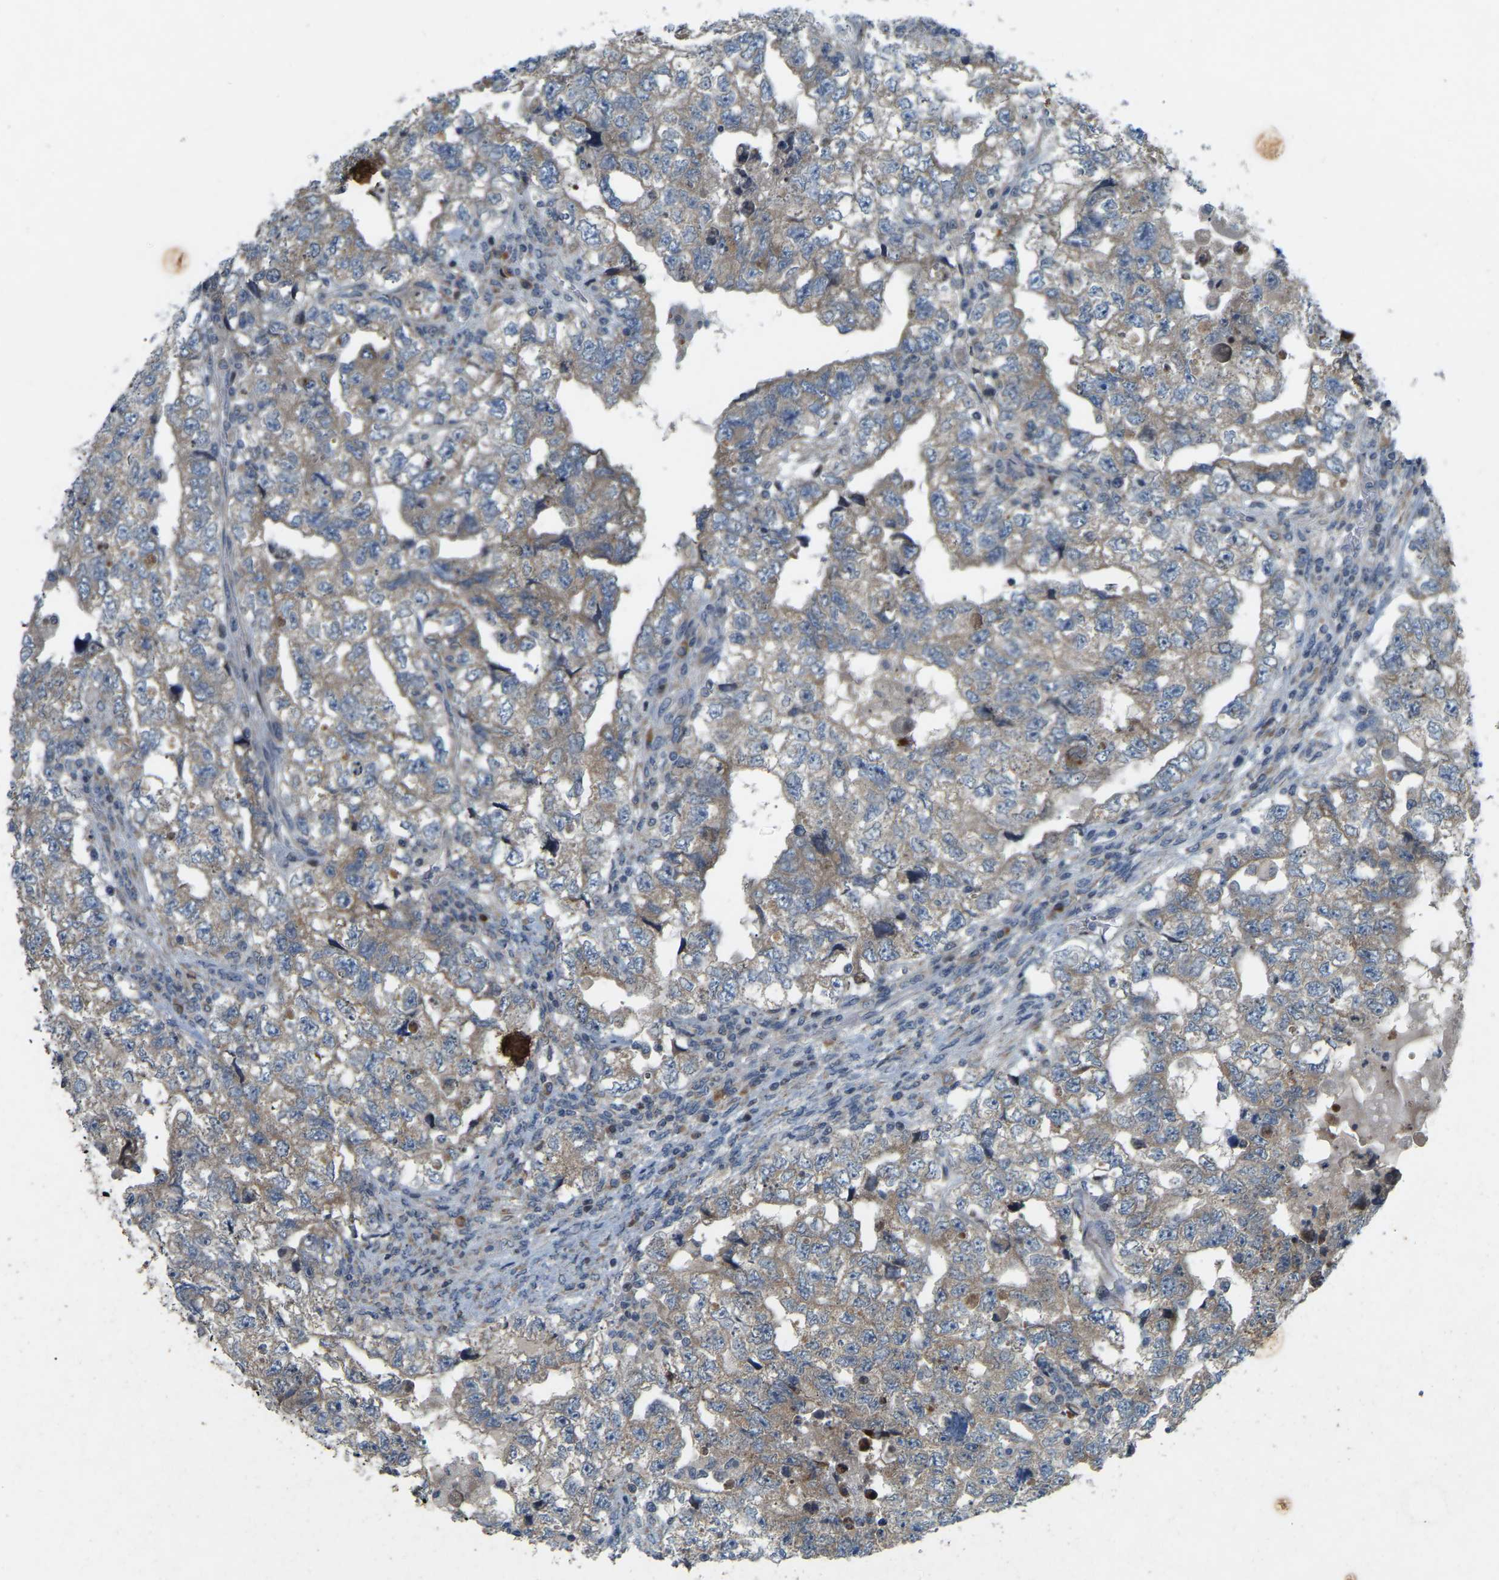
{"staining": {"intensity": "weak", "quantity": ">75%", "location": "cytoplasmic/membranous"}, "tissue": "testis cancer", "cell_type": "Tumor cells", "image_type": "cancer", "snomed": [{"axis": "morphology", "description": "Carcinoma, Embryonal, NOS"}, {"axis": "topography", "description": "Testis"}], "caption": "Immunohistochemical staining of human testis cancer (embryonal carcinoma) exhibits low levels of weak cytoplasmic/membranous expression in approximately >75% of tumor cells. (DAB (3,3'-diaminobenzidine) = brown stain, brightfield microscopy at high magnification).", "gene": "PARL", "patient": {"sex": "male", "age": 36}}